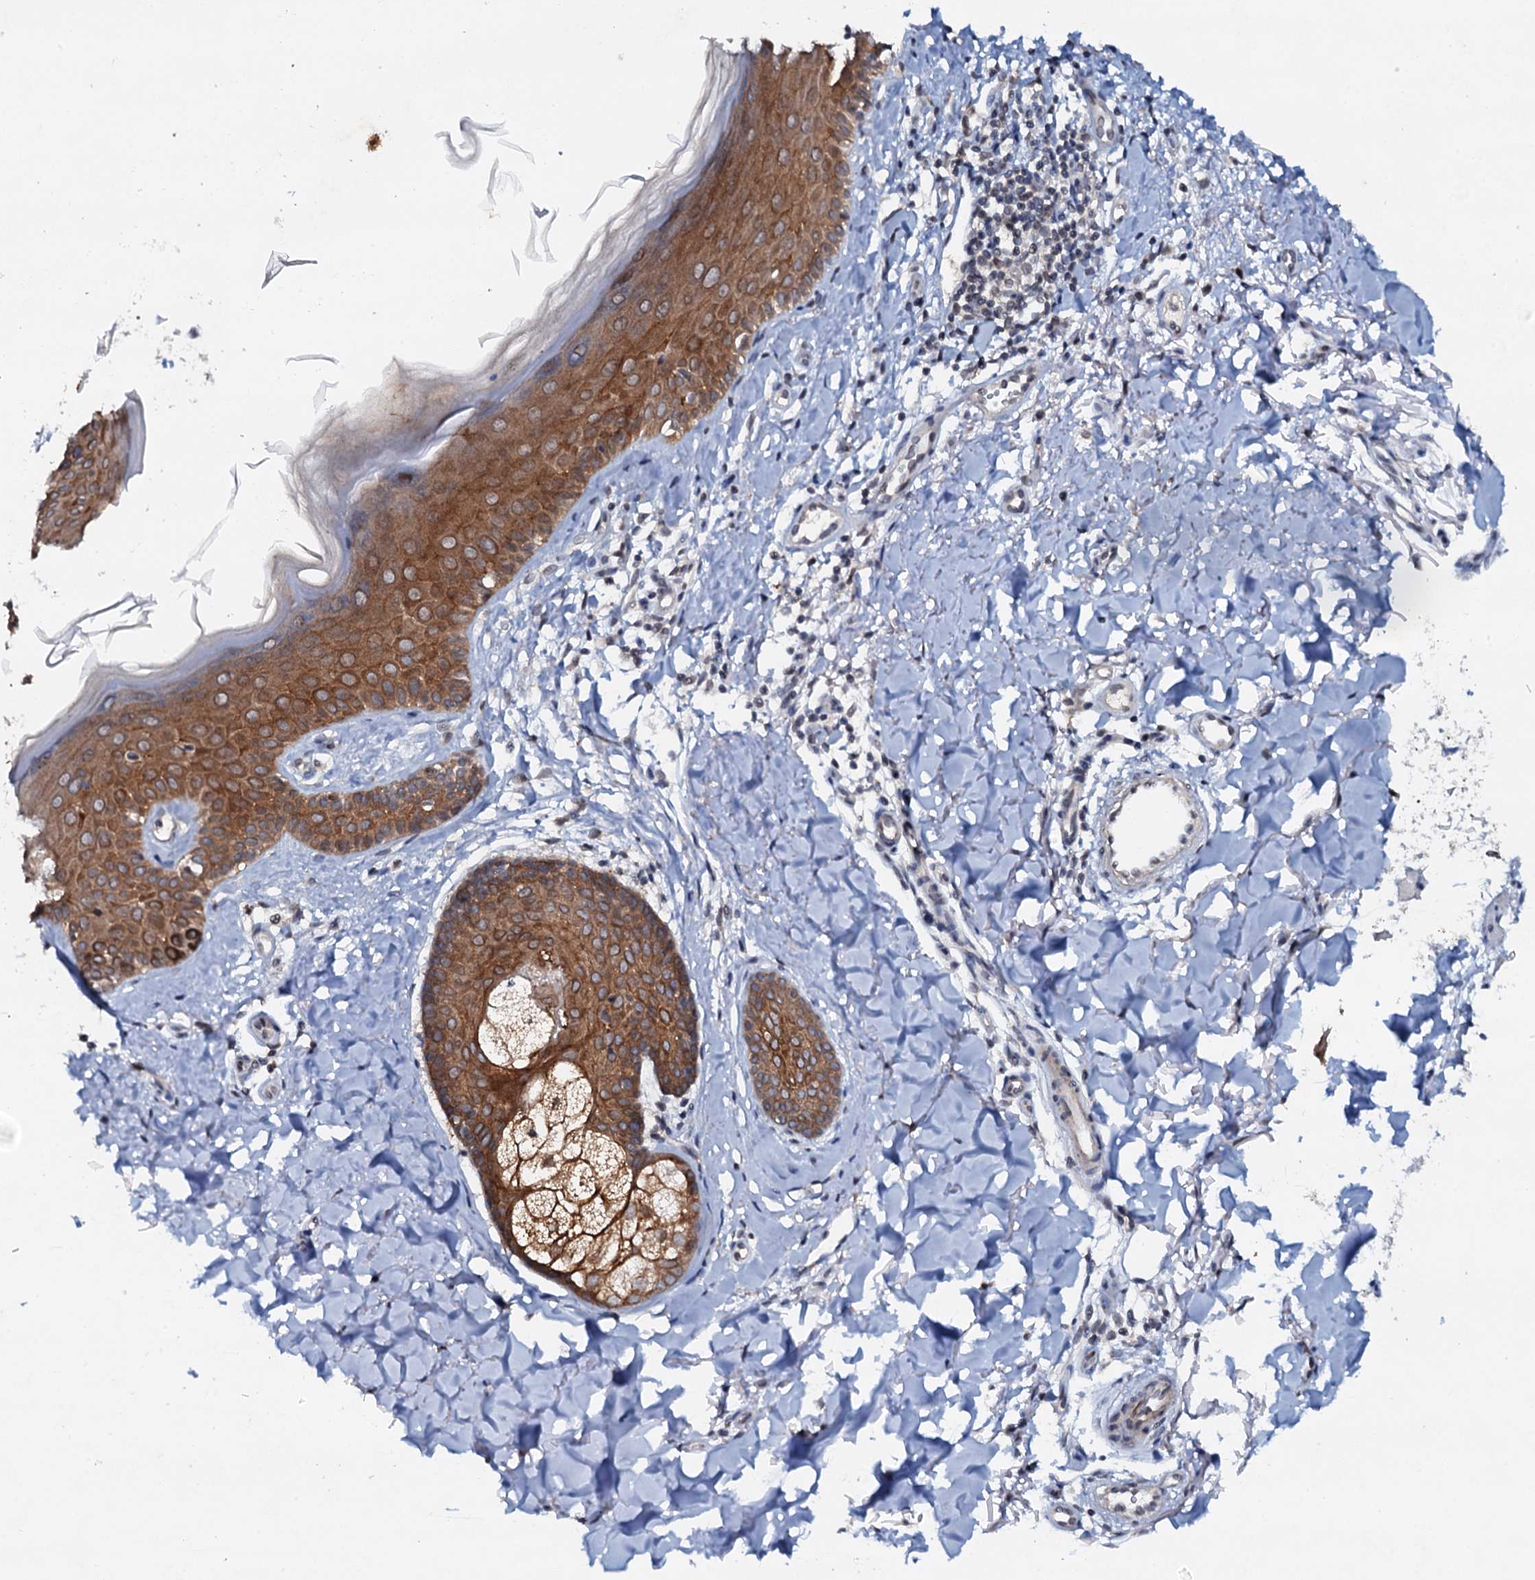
{"staining": {"intensity": "negative", "quantity": "none", "location": "none"}, "tissue": "skin", "cell_type": "Fibroblasts", "image_type": "normal", "snomed": [{"axis": "morphology", "description": "Normal tissue, NOS"}, {"axis": "topography", "description": "Skin"}], "caption": "Immunohistochemistry (IHC) of benign skin shows no expression in fibroblasts.", "gene": "SNTA1", "patient": {"sex": "male", "age": 52}}